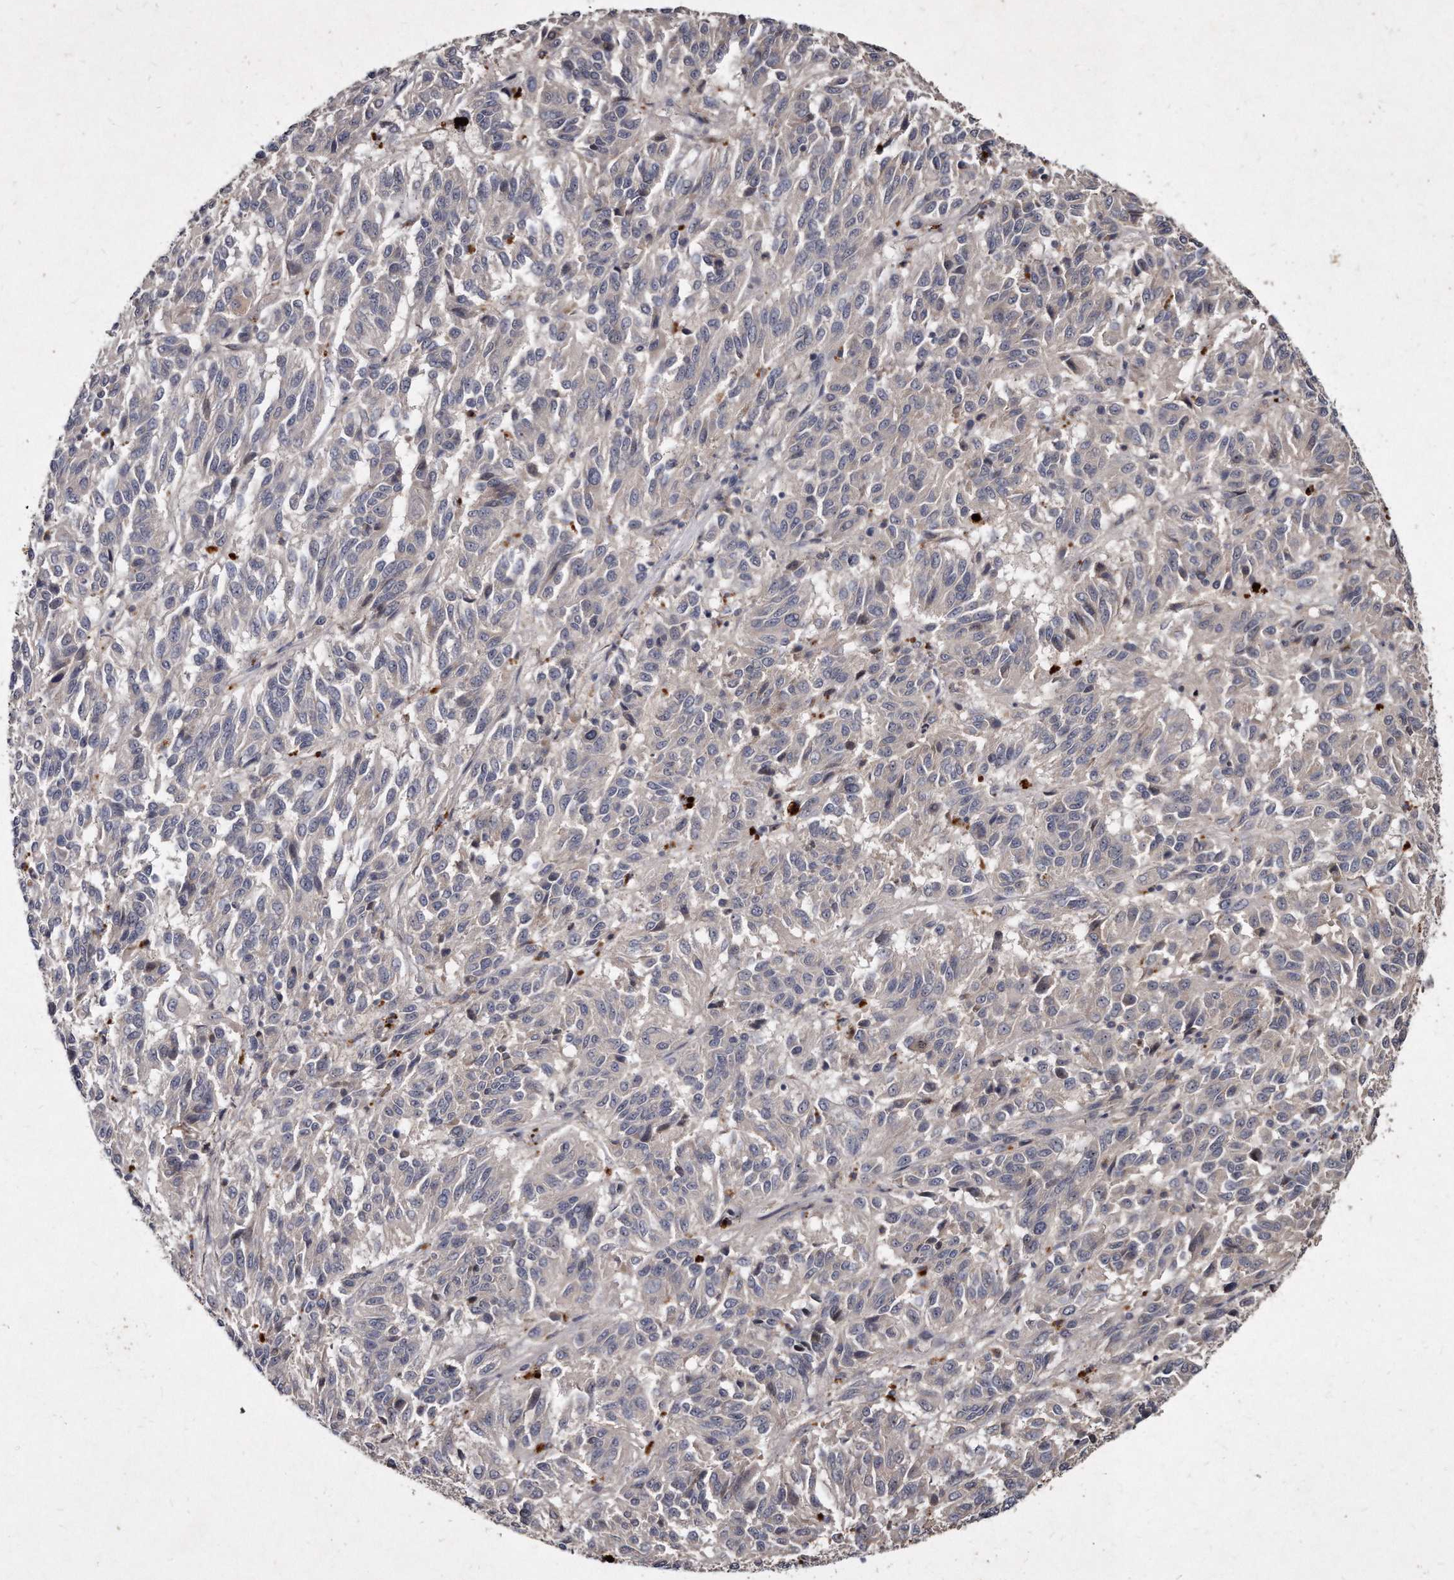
{"staining": {"intensity": "negative", "quantity": "none", "location": "none"}, "tissue": "melanoma", "cell_type": "Tumor cells", "image_type": "cancer", "snomed": [{"axis": "morphology", "description": "Malignant melanoma, Metastatic site"}, {"axis": "topography", "description": "Lung"}], "caption": "Tumor cells are negative for brown protein staining in melanoma.", "gene": "KLHDC3", "patient": {"sex": "male", "age": 64}}